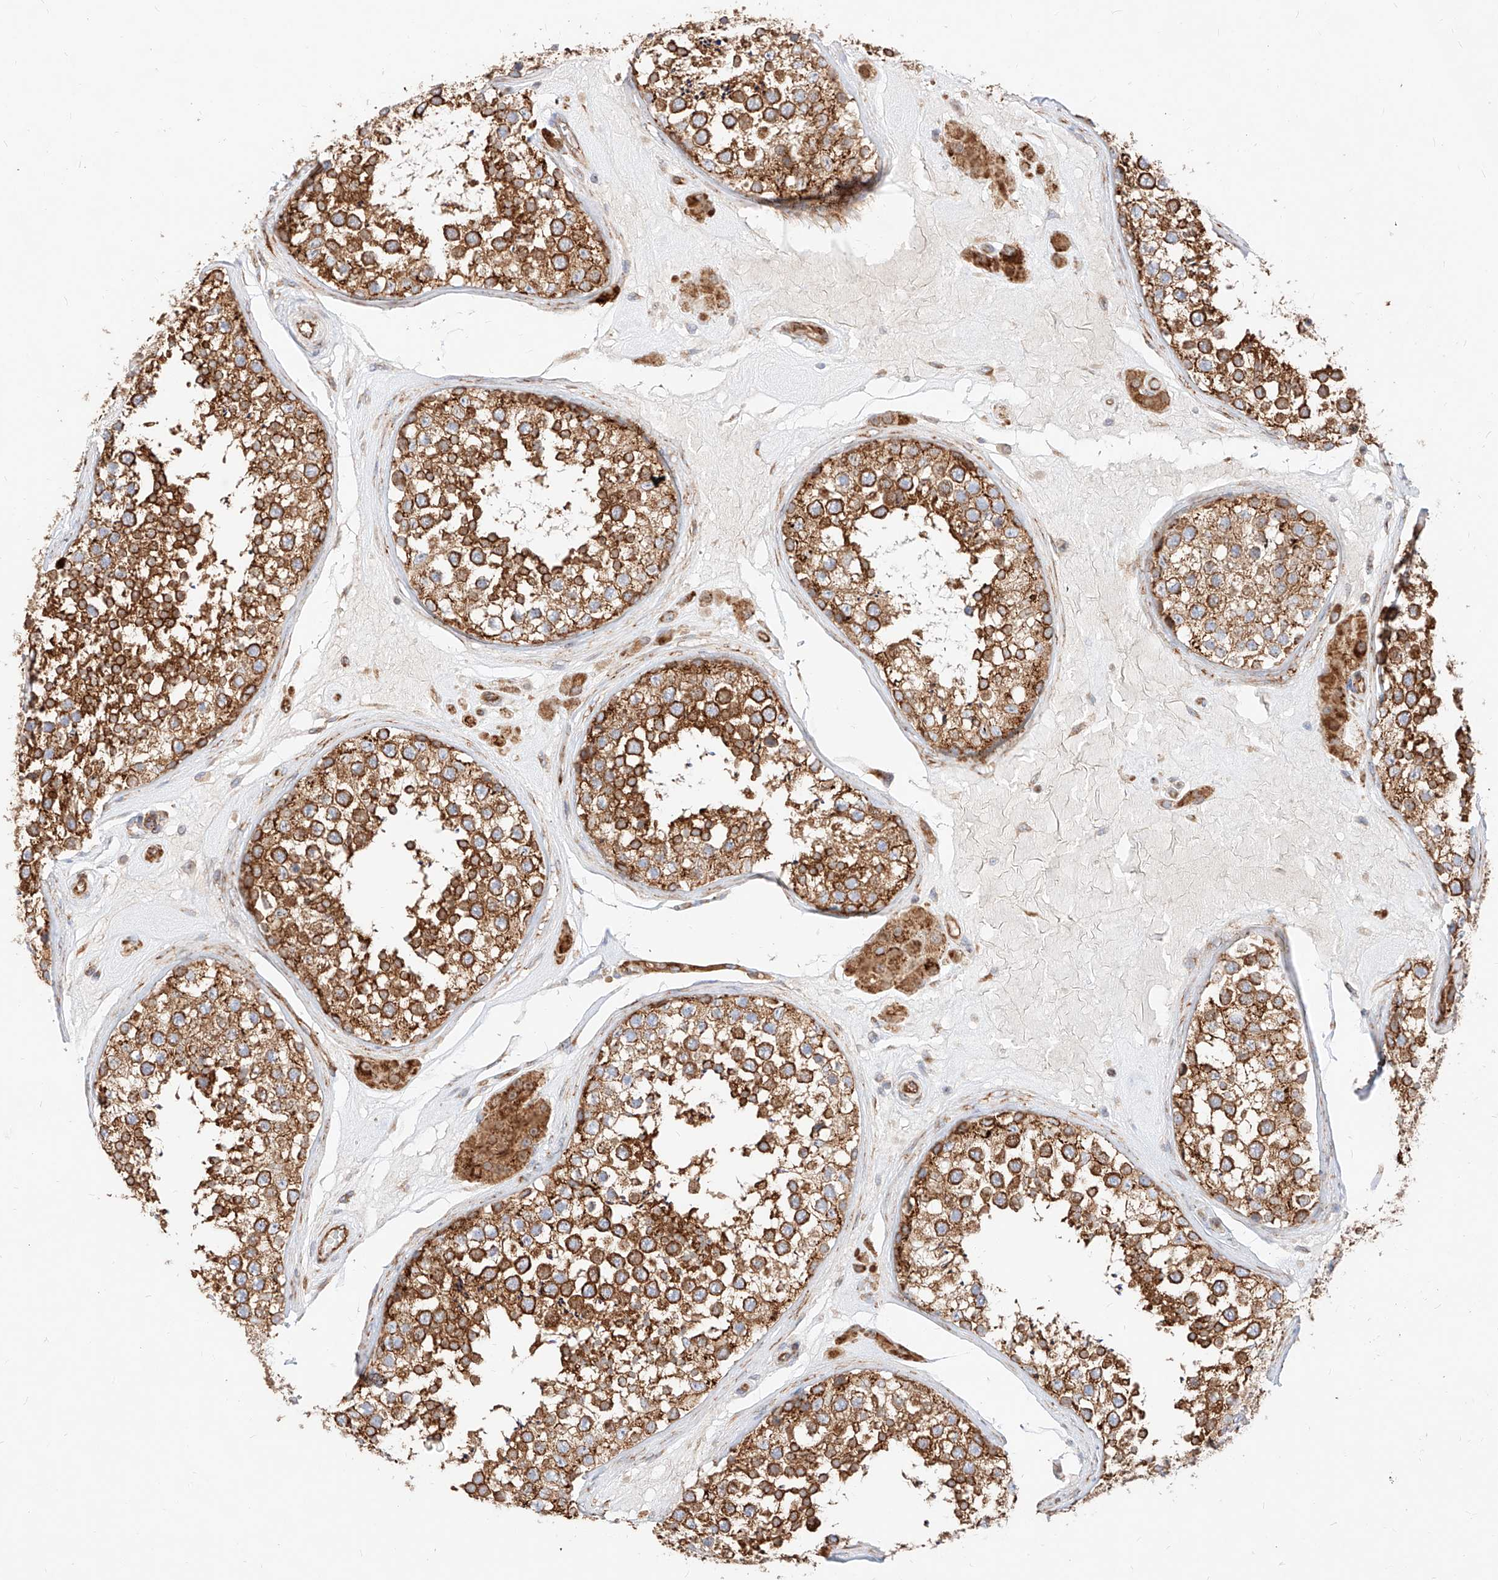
{"staining": {"intensity": "strong", "quantity": ">75%", "location": "cytoplasmic/membranous"}, "tissue": "testis", "cell_type": "Cells in seminiferous ducts", "image_type": "normal", "snomed": [{"axis": "morphology", "description": "Normal tissue, NOS"}, {"axis": "topography", "description": "Testis"}], "caption": "Protein staining exhibits strong cytoplasmic/membranous staining in approximately >75% of cells in seminiferous ducts in benign testis.", "gene": "CSGALNACT2", "patient": {"sex": "male", "age": 46}}